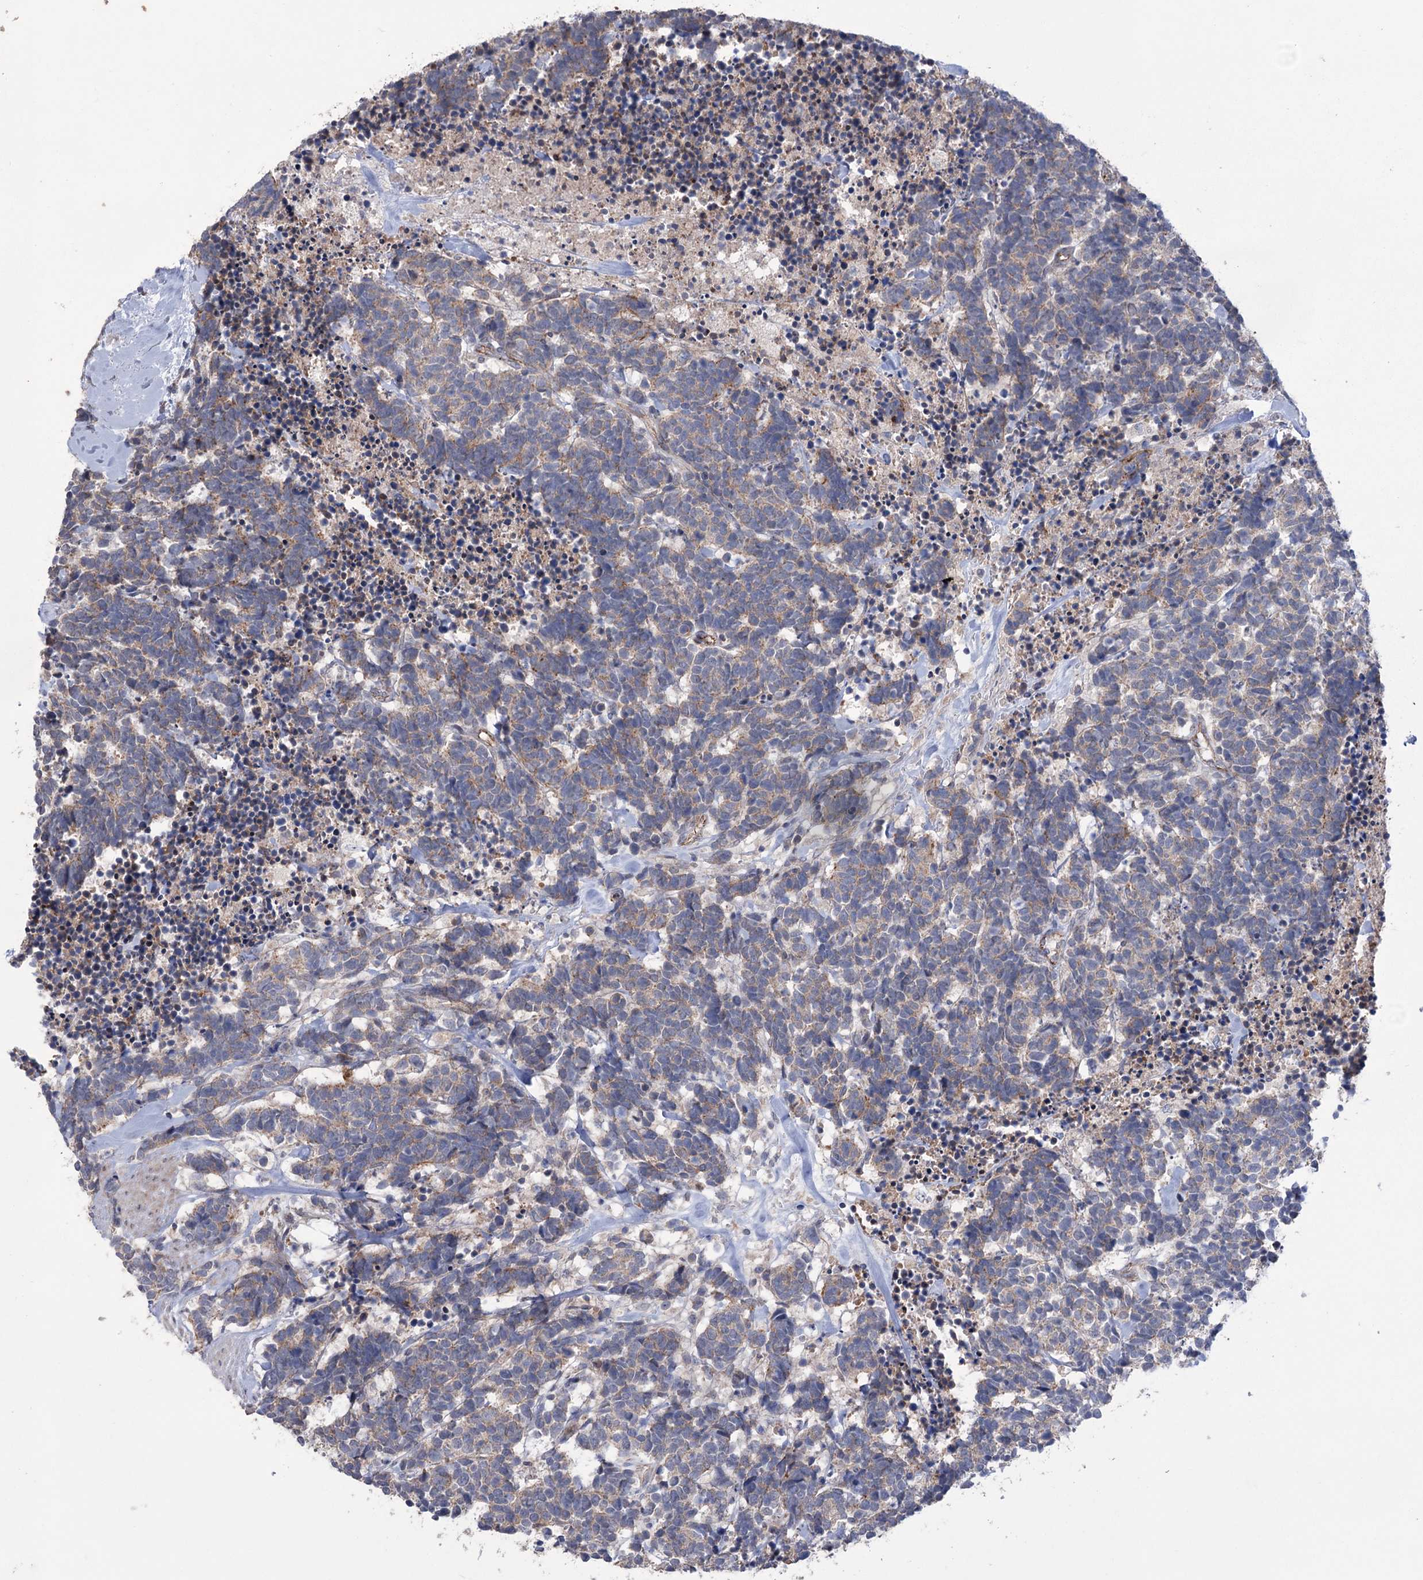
{"staining": {"intensity": "weak", "quantity": "<25%", "location": "cytoplasmic/membranous"}, "tissue": "carcinoid", "cell_type": "Tumor cells", "image_type": "cancer", "snomed": [{"axis": "morphology", "description": "Carcinoma, NOS"}, {"axis": "morphology", "description": "Carcinoid, malignant, NOS"}, {"axis": "topography", "description": "Urinary bladder"}], "caption": "Tumor cells show no significant expression in carcinoid. Brightfield microscopy of immunohistochemistry (IHC) stained with DAB (brown) and hematoxylin (blue), captured at high magnification.", "gene": "TRIM71", "patient": {"sex": "male", "age": 57}}